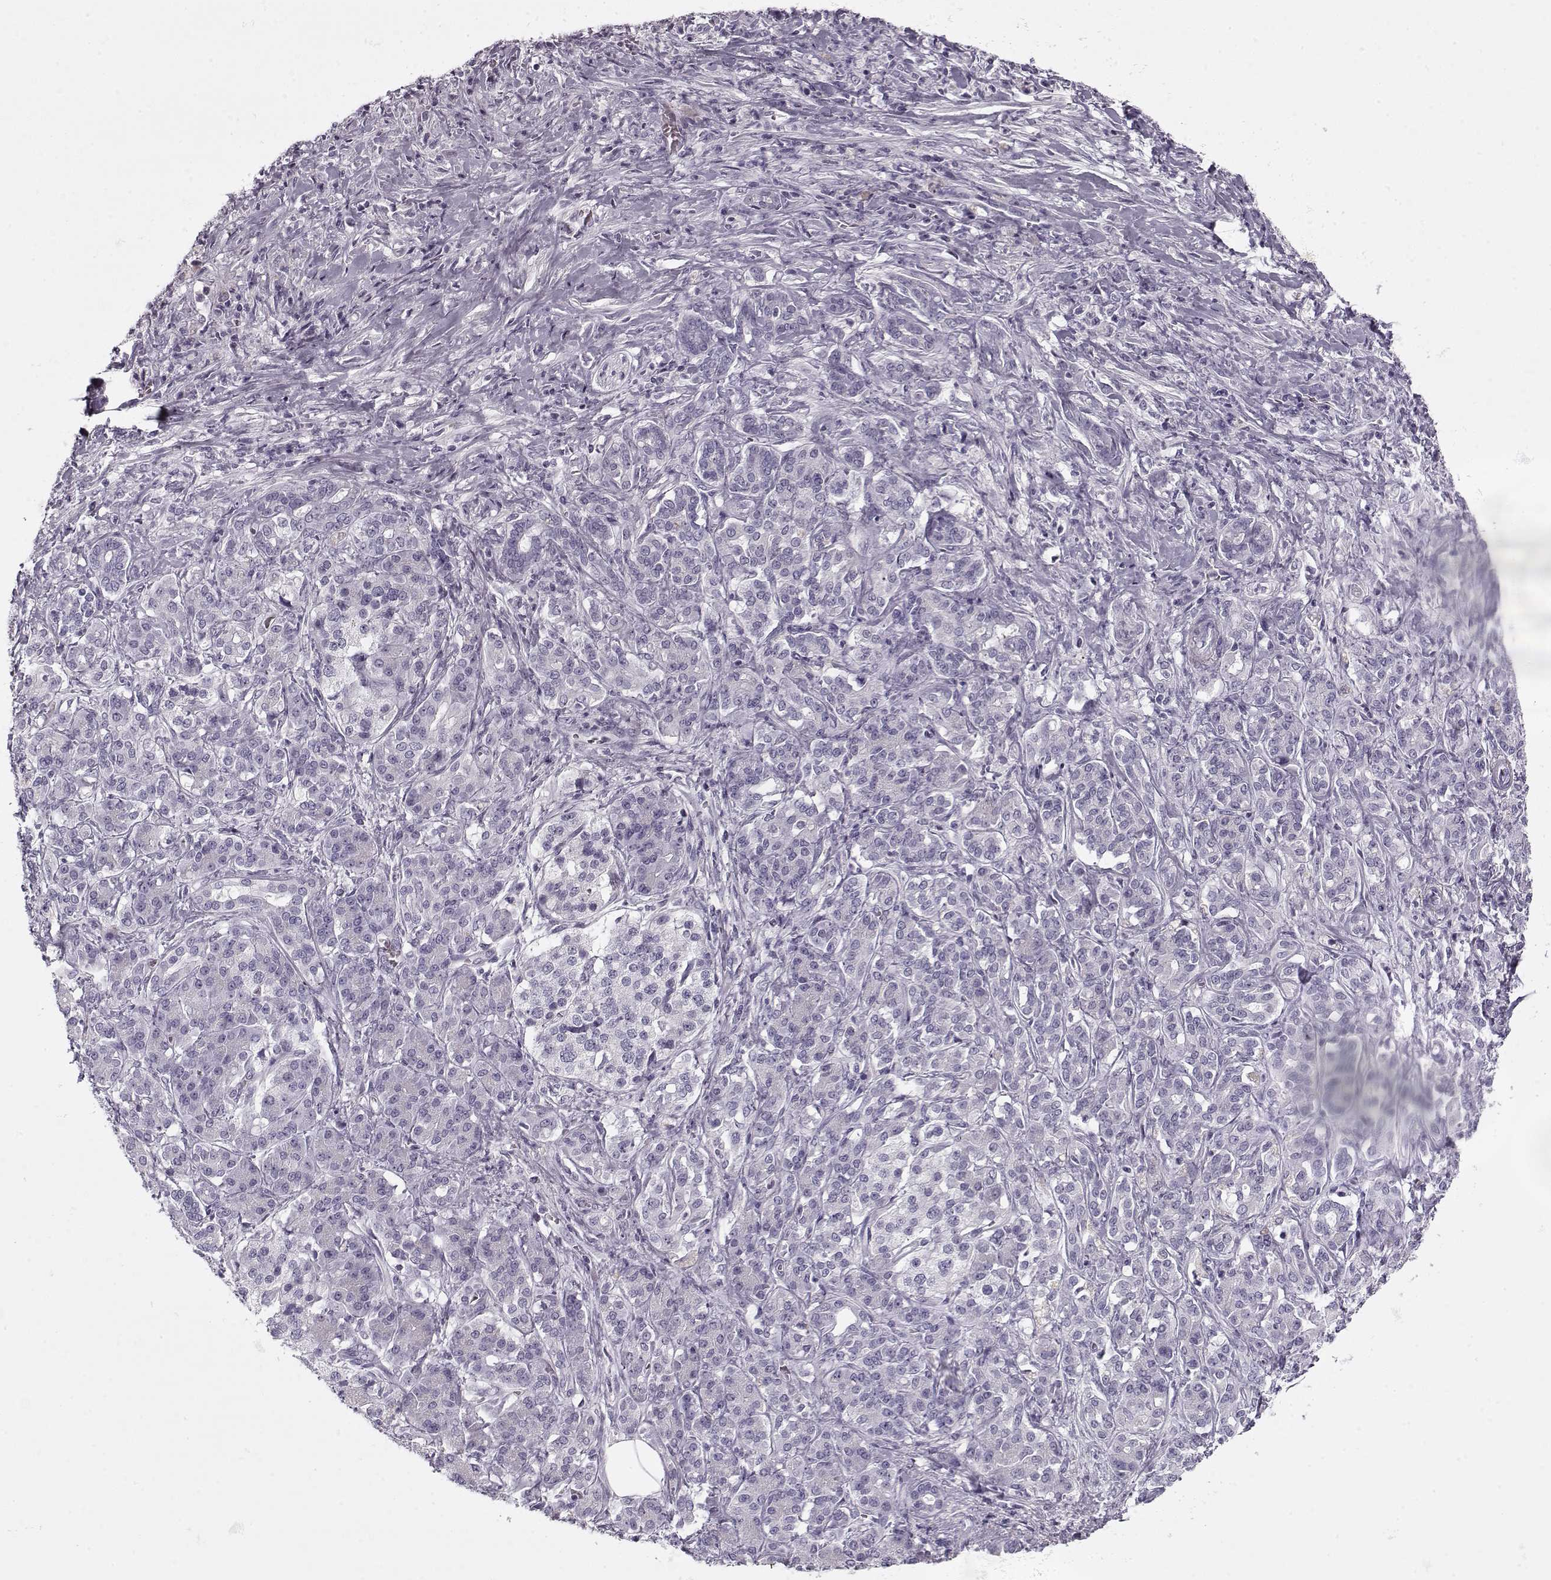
{"staining": {"intensity": "negative", "quantity": "none", "location": "none"}, "tissue": "pancreatic cancer", "cell_type": "Tumor cells", "image_type": "cancer", "snomed": [{"axis": "morphology", "description": "Normal tissue, NOS"}, {"axis": "morphology", "description": "Inflammation, NOS"}, {"axis": "morphology", "description": "Adenocarcinoma, NOS"}, {"axis": "topography", "description": "Pancreas"}], "caption": "Micrograph shows no protein staining in tumor cells of pancreatic adenocarcinoma tissue. (Brightfield microscopy of DAB immunohistochemistry (IHC) at high magnification).", "gene": "PNMT", "patient": {"sex": "male", "age": 57}}